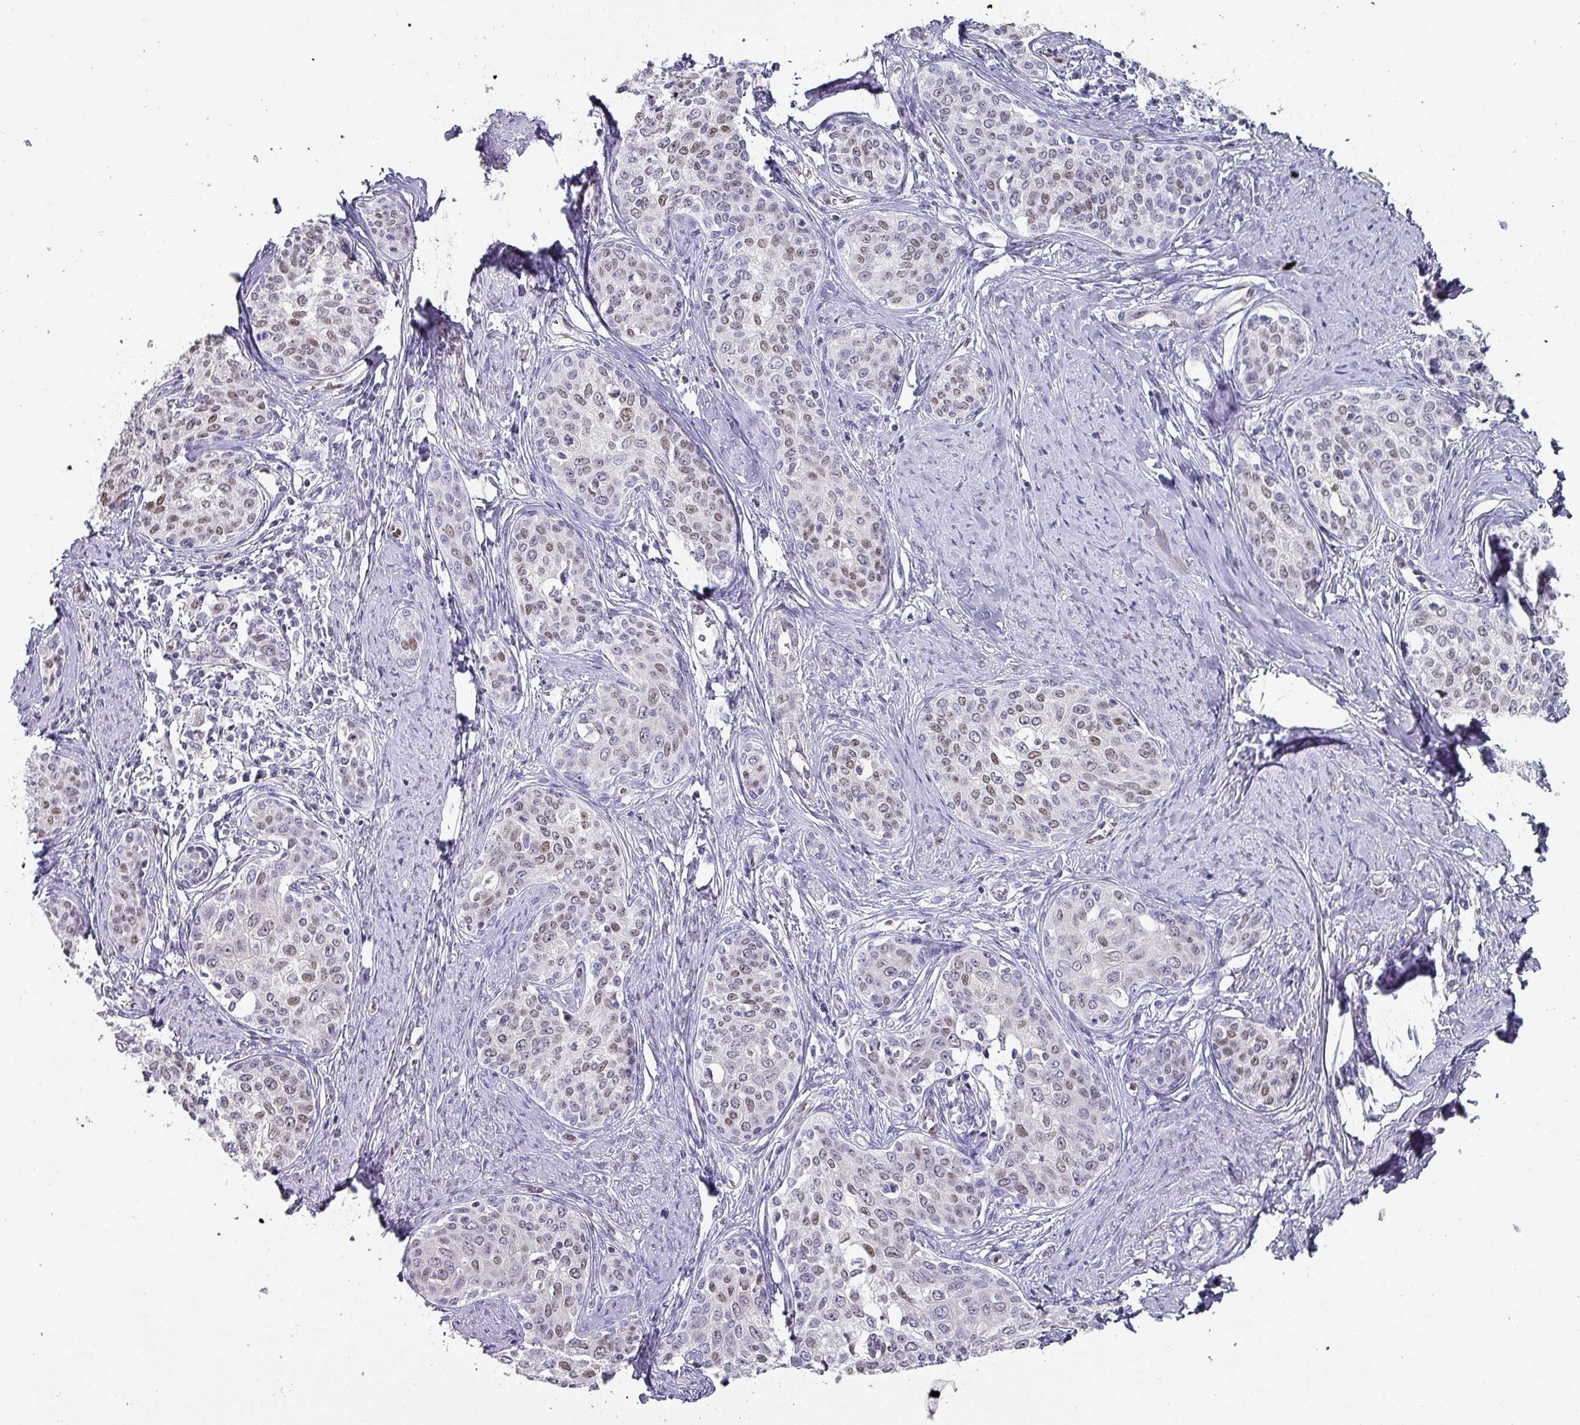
{"staining": {"intensity": "weak", "quantity": "25%-75%", "location": "nuclear"}, "tissue": "cervical cancer", "cell_type": "Tumor cells", "image_type": "cancer", "snomed": [{"axis": "morphology", "description": "Squamous cell carcinoma, NOS"}, {"axis": "morphology", "description": "Adenocarcinoma, NOS"}, {"axis": "topography", "description": "Cervix"}], "caption": "A brown stain highlights weak nuclear positivity of a protein in human adenocarcinoma (cervical) tumor cells. The protein is stained brown, and the nuclei are stained in blue (DAB (3,3'-diaminobenzidine) IHC with brightfield microscopy, high magnification).", "gene": "ZNF816-ZNF321P", "patient": {"sex": "female", "age": 52}}